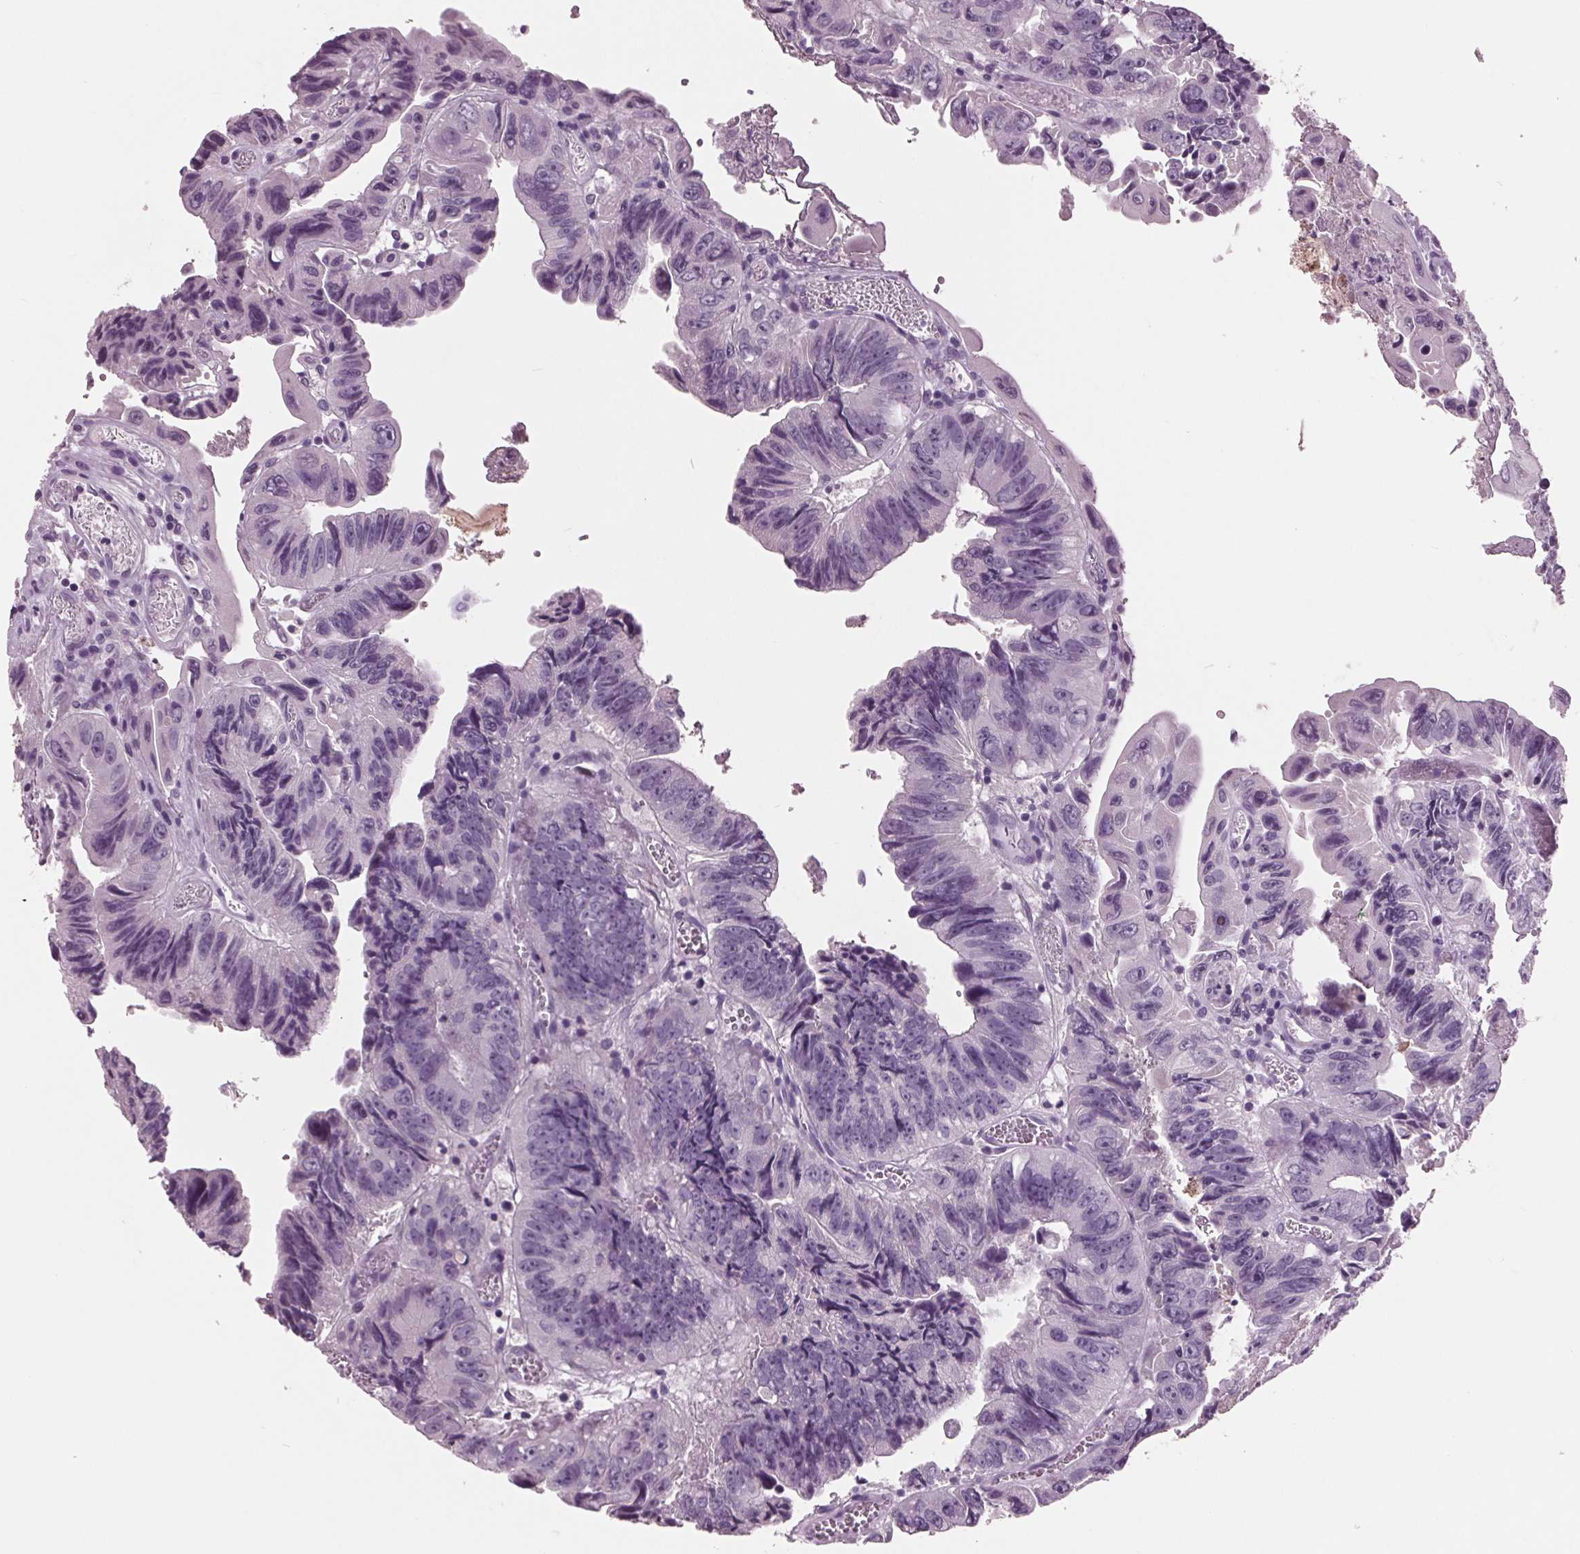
{"staining": {"intensity": "negative", "quantity": "none", "location": "none"}, "tissue": "colorectal cancer", "cell_type": "Tumor cells", "image_type": "cancer", "snomed": [{"axis": "morphology", "description": "Adenocarcinoma, NOS"}, {"axis": "topography", "description": "Colon"}], "caption": "Immunohistochemical staining of human colorectal cancer exhibits no significant expression in tumor cells.", "gene": "AMBP", "patient": {"sex": "female", "age": 84}}